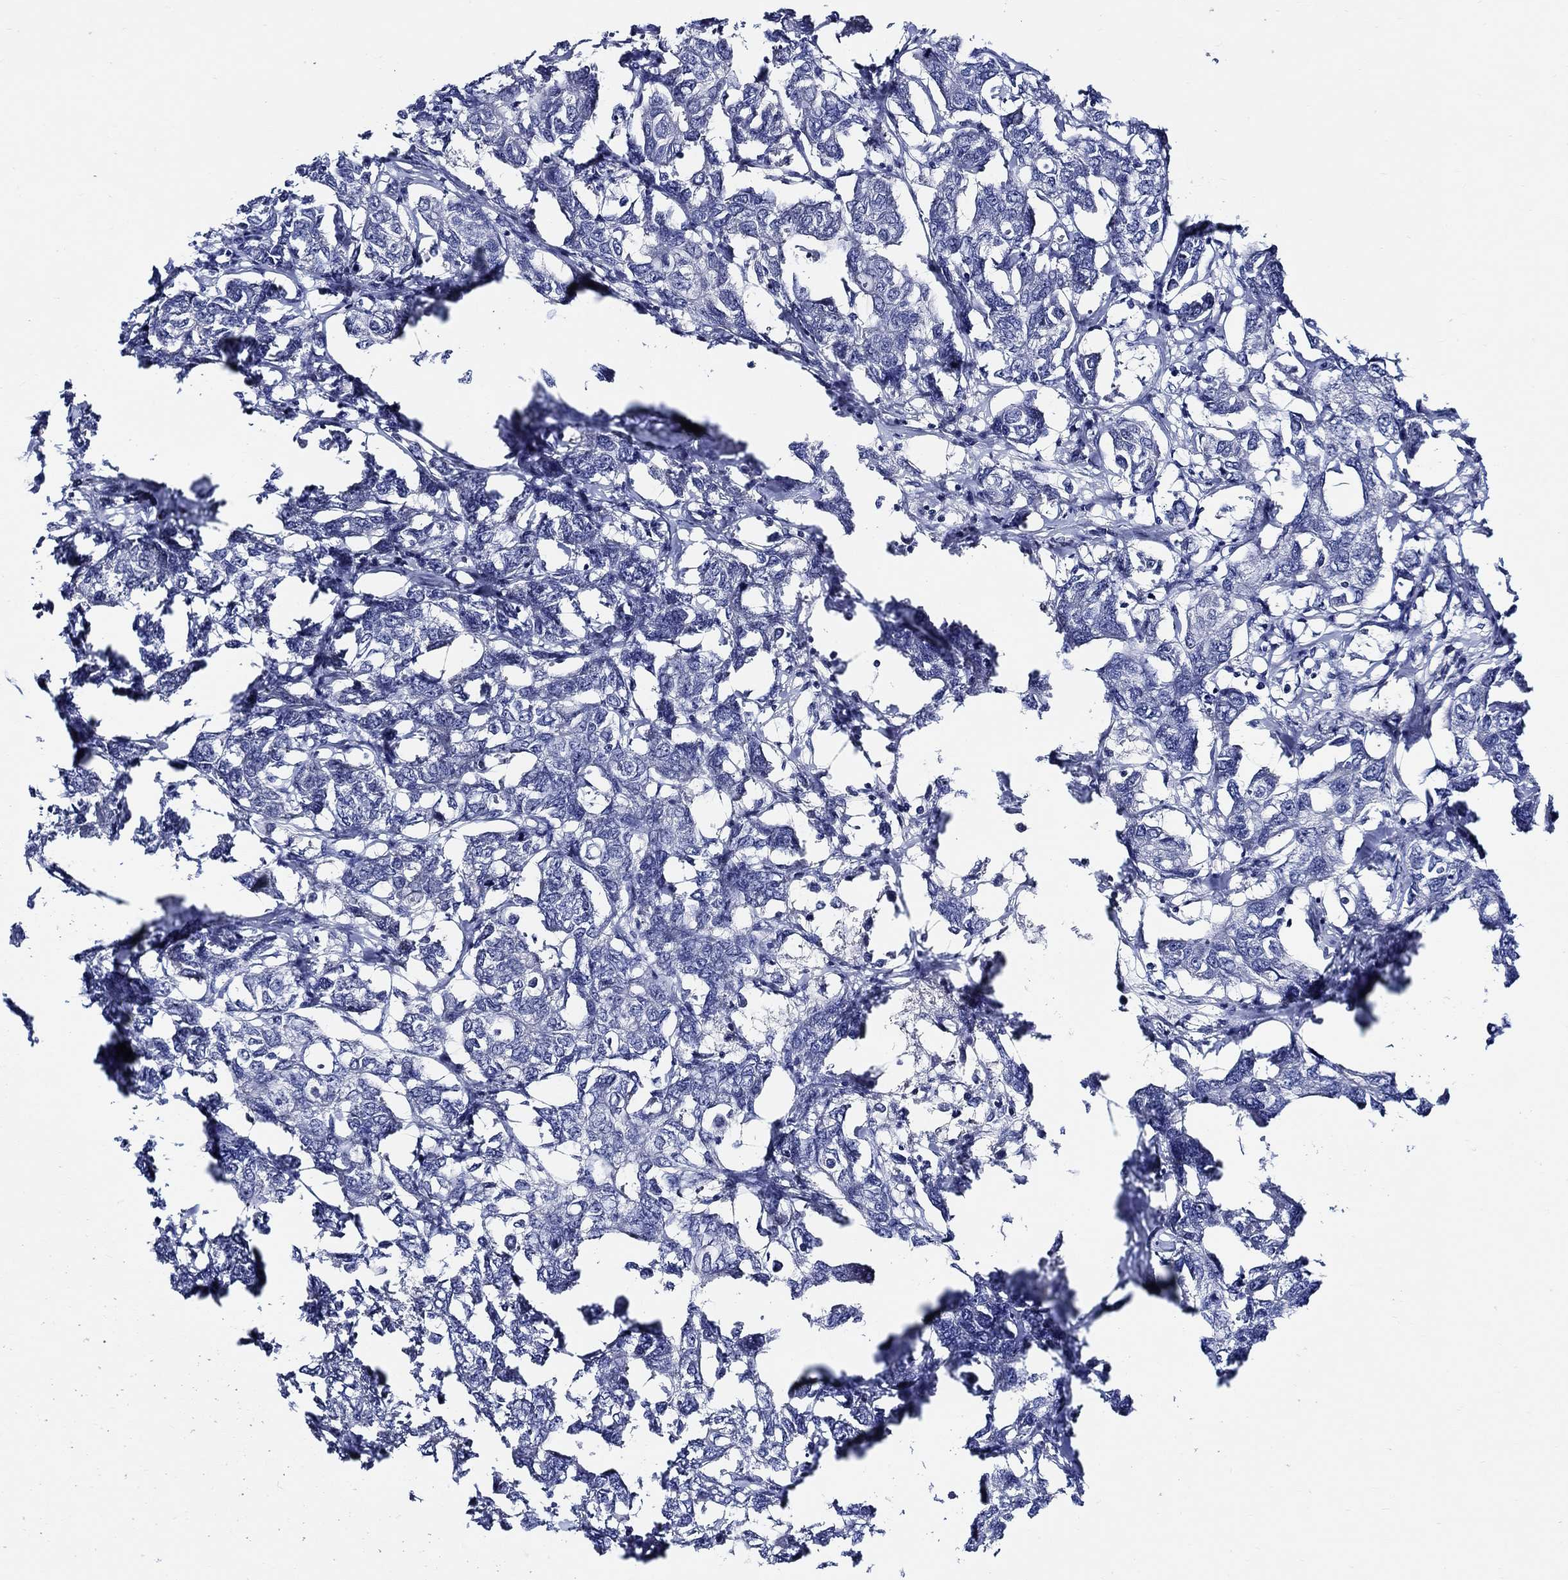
{"staining": {"intensity": "negative", "quantity": "none", "location": "none"}, "tissue": "breast cancer", "cell_type": "Tumor cells", "image_type": "cancer", "snomed": [{"axis": "morphology", "description": "Duct carcinoma"}, {"axis": "topography", "description": "Breast"}], "caption": "The histopathology image displays no staining of tumor cells in breast cancer.", "gene": "C8orf48", "patient": {"sex": "female", "age": 88}}